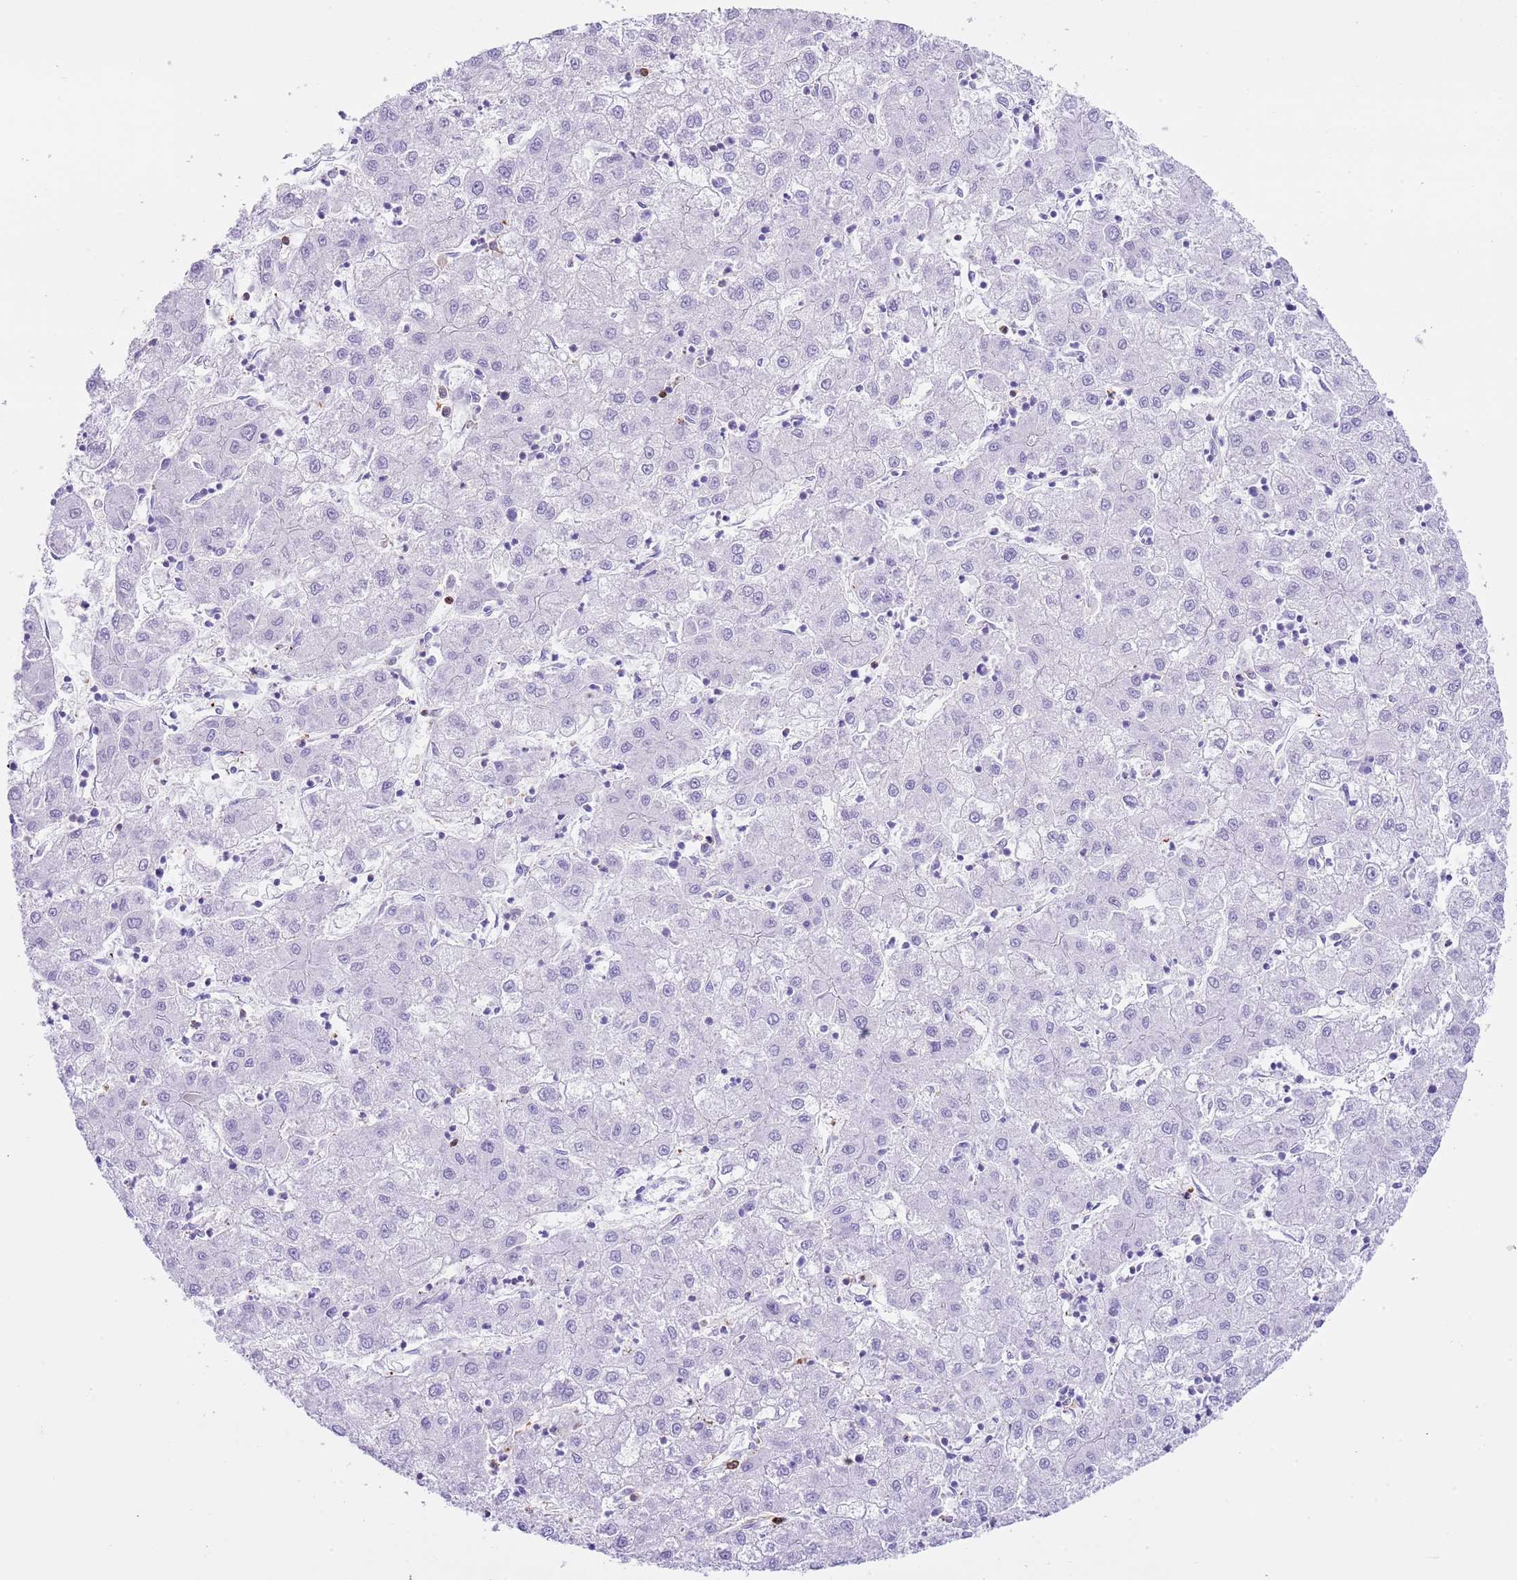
{"staining": {"intensity": "negative", "quantity": "none", "location": "none"}, "tissue": "liver cancer", "cell_type": "Tumor cells", "image_type": "cancer", "snomed": [{"axis": "morphology", "description": "Carcinoma, Hepatocellular, NOS"}, {"axis": "topography", "description": "Liver"}], "caption": "Immunohistochemistry (IHC) image of liver cancer (hepatocellular carcinoma) stained for a protein (brown), which exhibits no positivity in tumor cells. The staining was performed using DAB to visualize the protein expression in brown, while the nuclei were stained in blue with hematoxylin (Magnification: 20x).", "gene": "EFHD2", "patient": {"sex": "male", "age": 72}}